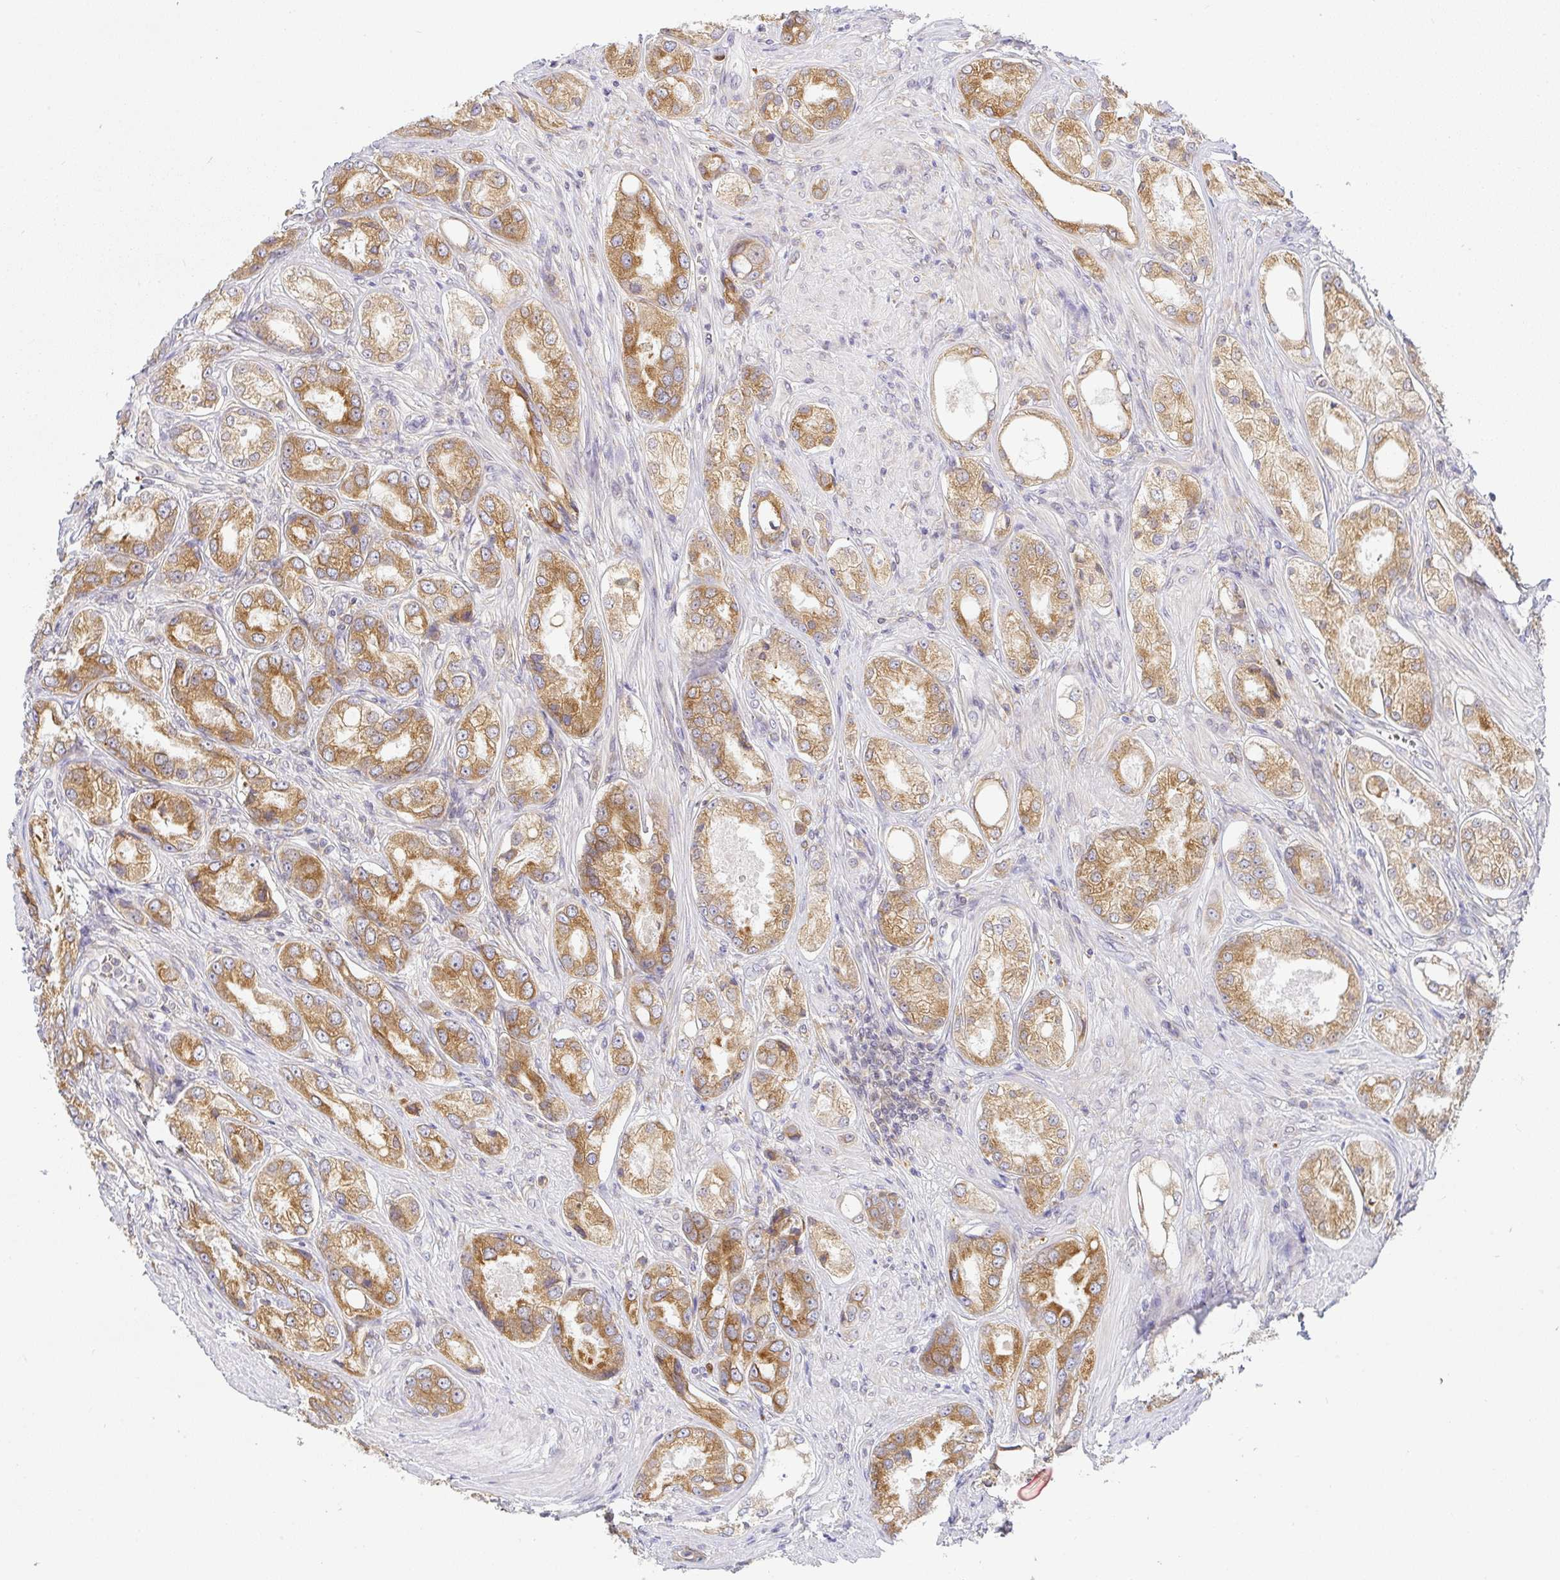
{"staining": {"intensity": "moderate", "quantity": ">75%", "location": "cytoplasmic/membranous"}, "tissue": "prostate cancer", "cell_type": "Tumor cells", "image_type": "cancer", "snomed": [{"axis": "morphology", "description": "Adenocarcinoma, Low grade"}, {"axis": "topography", "description": "Prostate"}], "caption": "DAB (3,3'-diaminobenzidine) immunohistochemical staining of prostate cancer (adenocarcinoma (low-grade)) shows moderate cytoplasmic/membranous protein expression in about >75% of tumor cells.", "gene": "DERL2", "patient": {"sex": "male", "age": 68}}